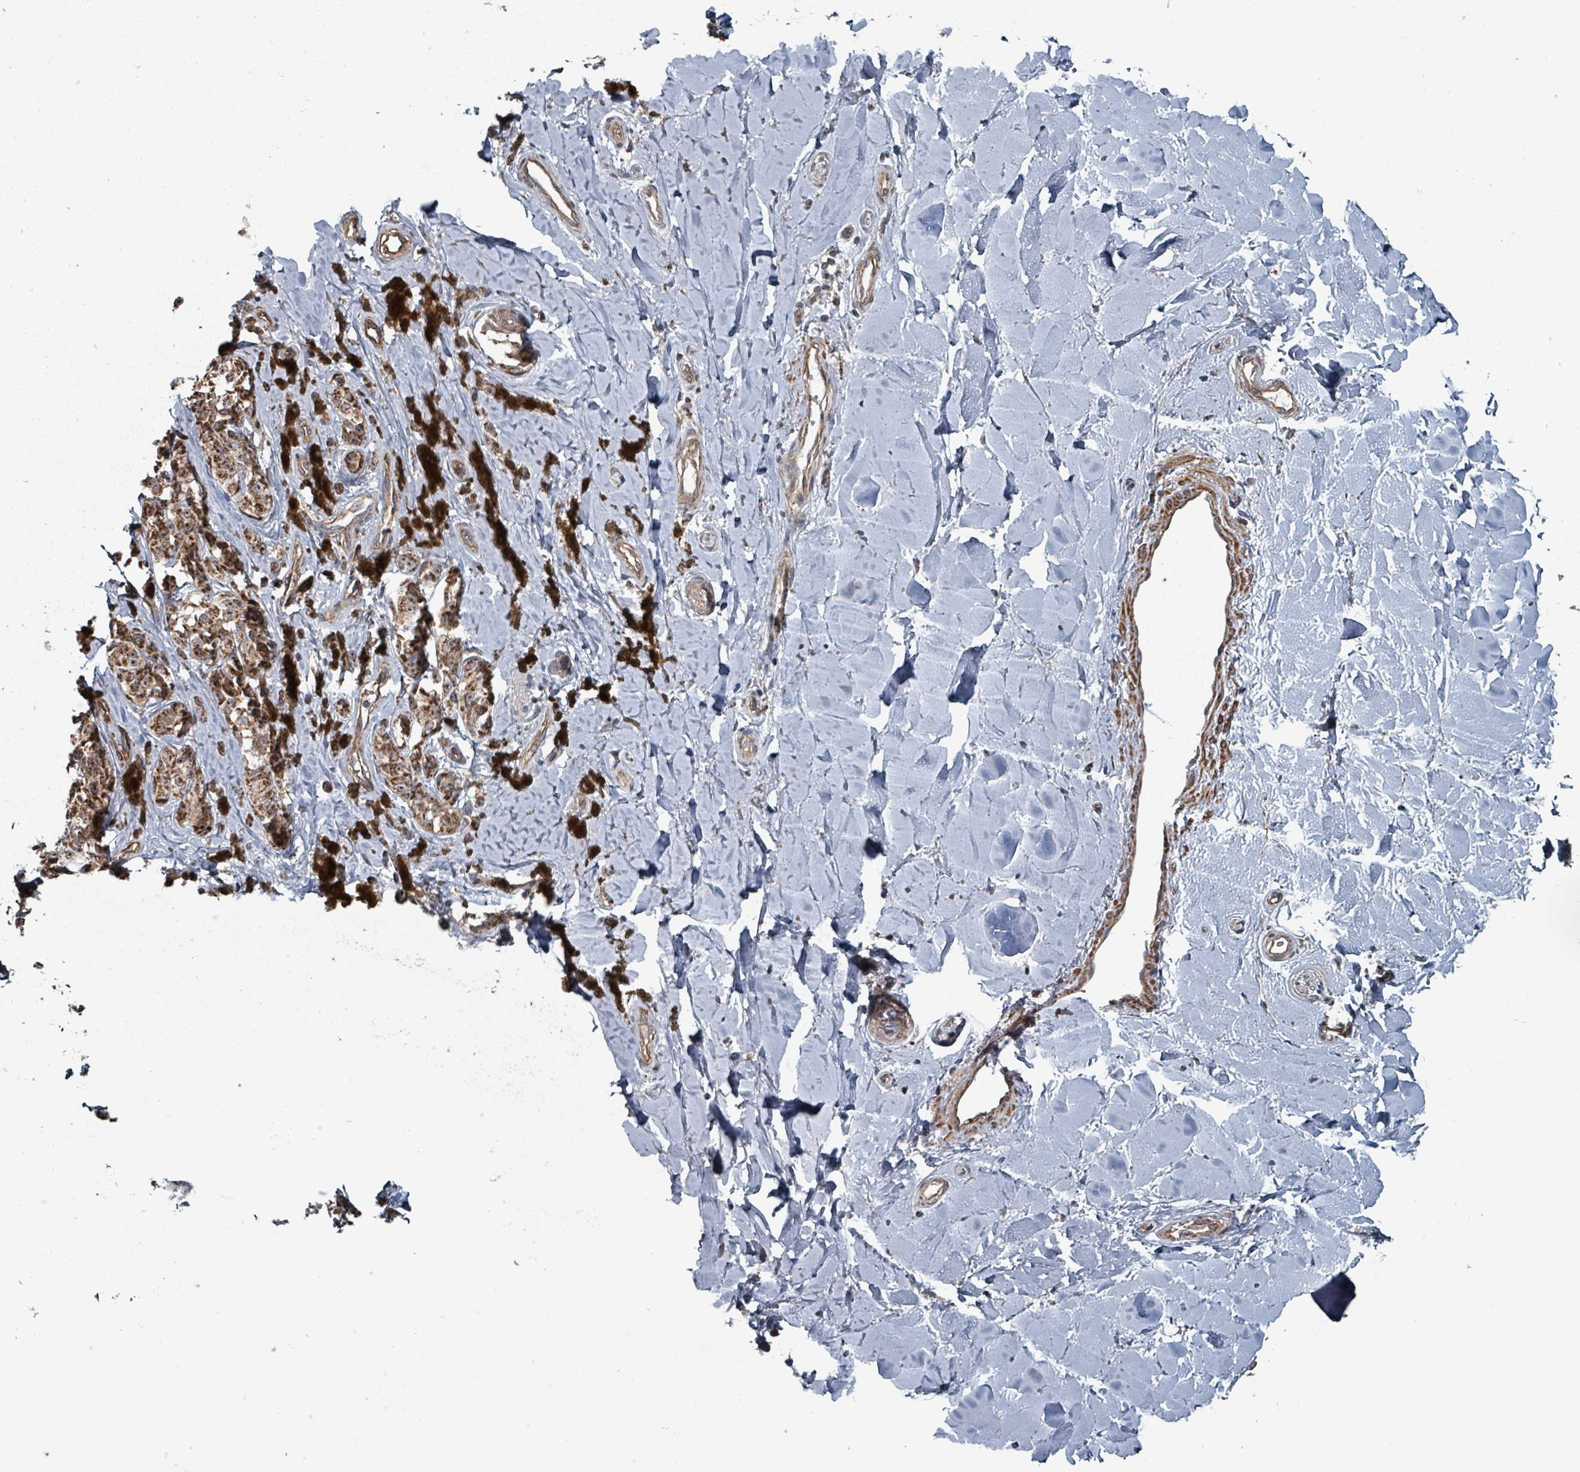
{"staining": {"intensity": "moderate", "quantity": ">75%", "location": "cytoplasmic/membranous"}, "tissue": "melanoma", "cell_type": "Tumor cells", "image_type": "cancer", "snomed": [{"axis": "morphology", "description": "Malignant melanoma, NOS"}, {"axis": "topography", "description": "Skin"}], "caption": "Immunohistochemistry (IHC) of malignant melanoma displays medium levels of moderate cytoplasmic/membranous positivity in about >75% of tumor cells.", "gene": "MRPL4", "patient": {"sex": "female", "age": 65}}